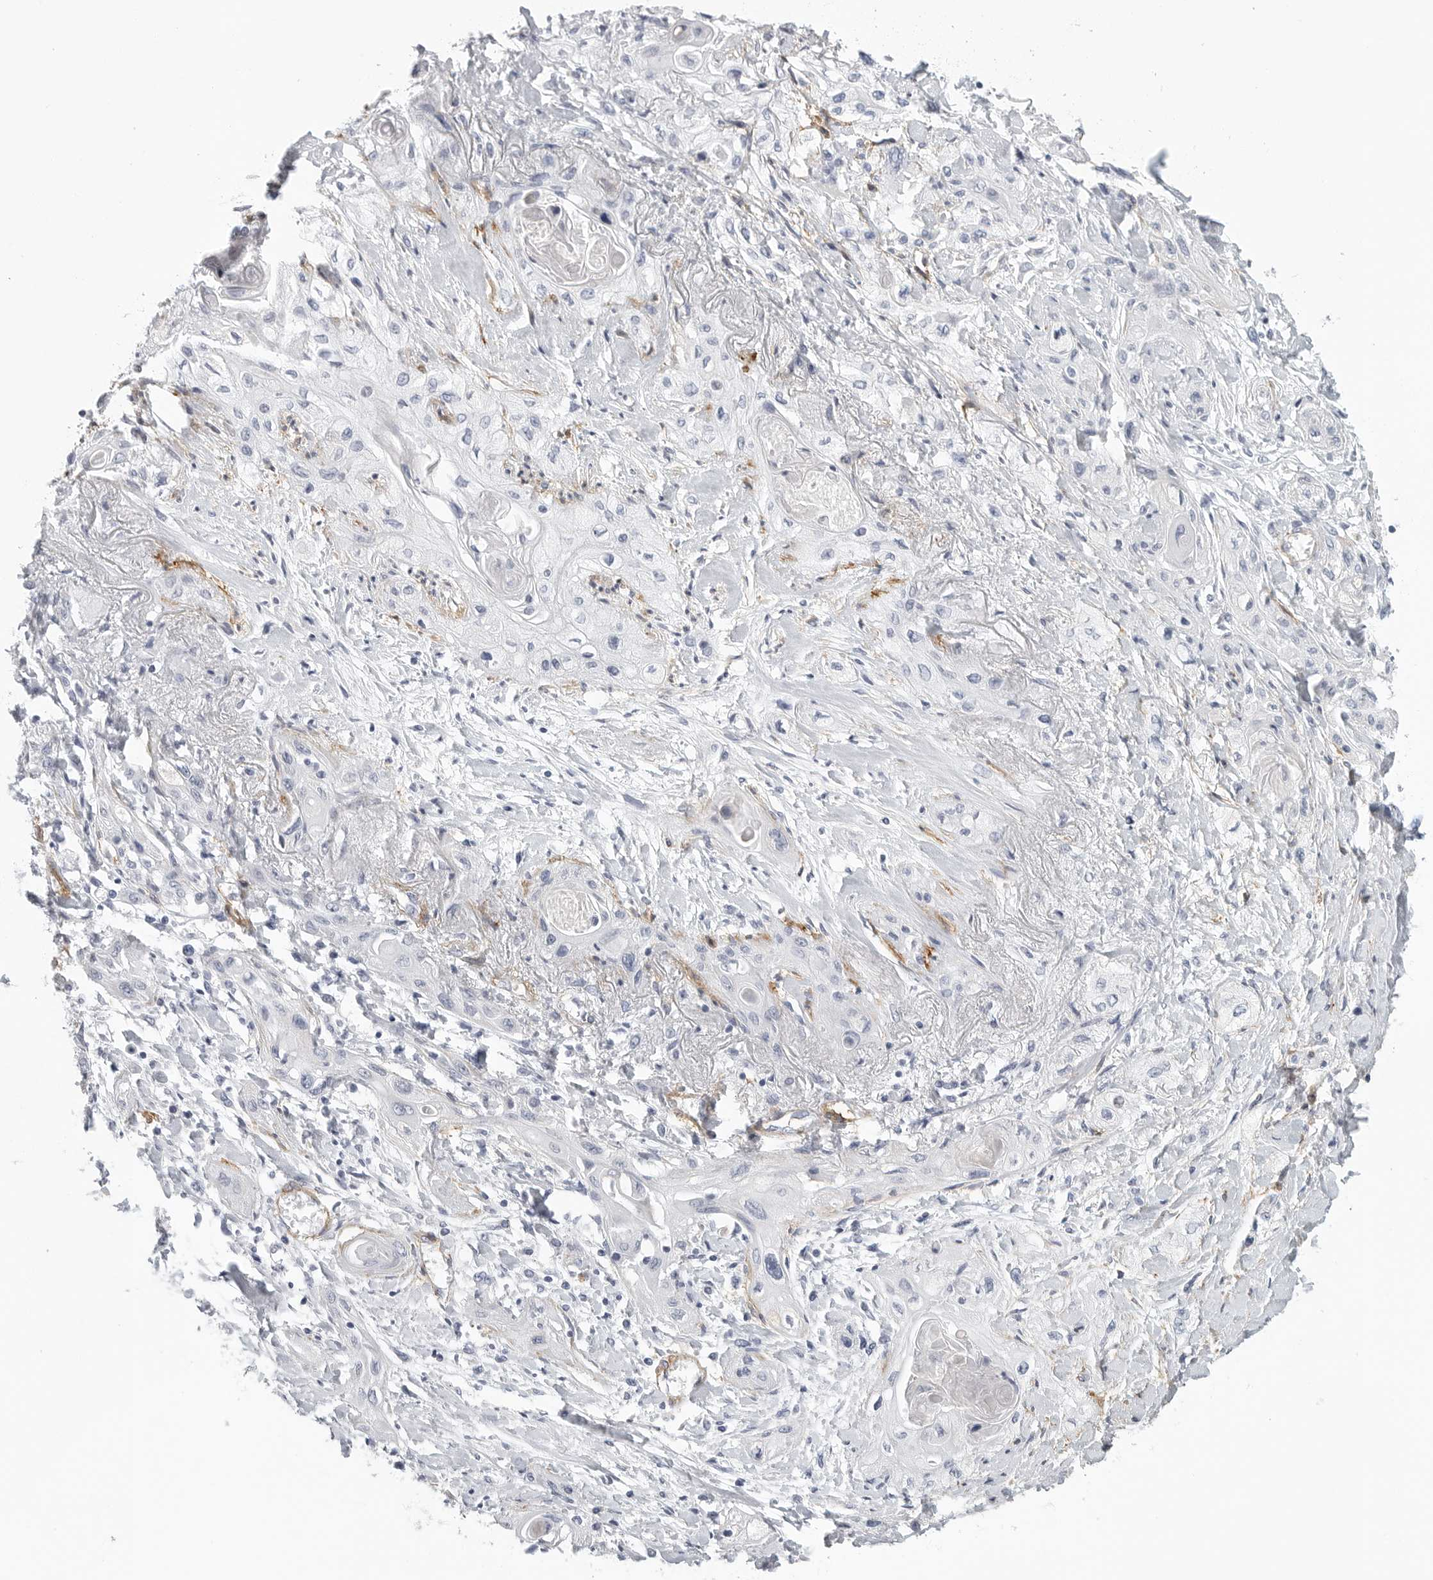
{"staining": {"intensity": "negative", "quantity": "none", "location": "none"}, "tissue": "lung cancer", "cell_type": "Tumor cells", "image_type": "cancer", "snomed": [{"axis": "morphology", "description": "Squamous cell carcinoma, NOS"}, {"axis": "topography", "description": "Lung"}], "caption": "Image shows no protein staining in tumor cells of lung cancer (squamous cell carcinoma) tissue. (DAB (3,3'-diaminobenzidine) immunohistochemistry with hematoxylin counter stain).", "gene": "TNR", "patient": {"sex": "female", "age": 47}}